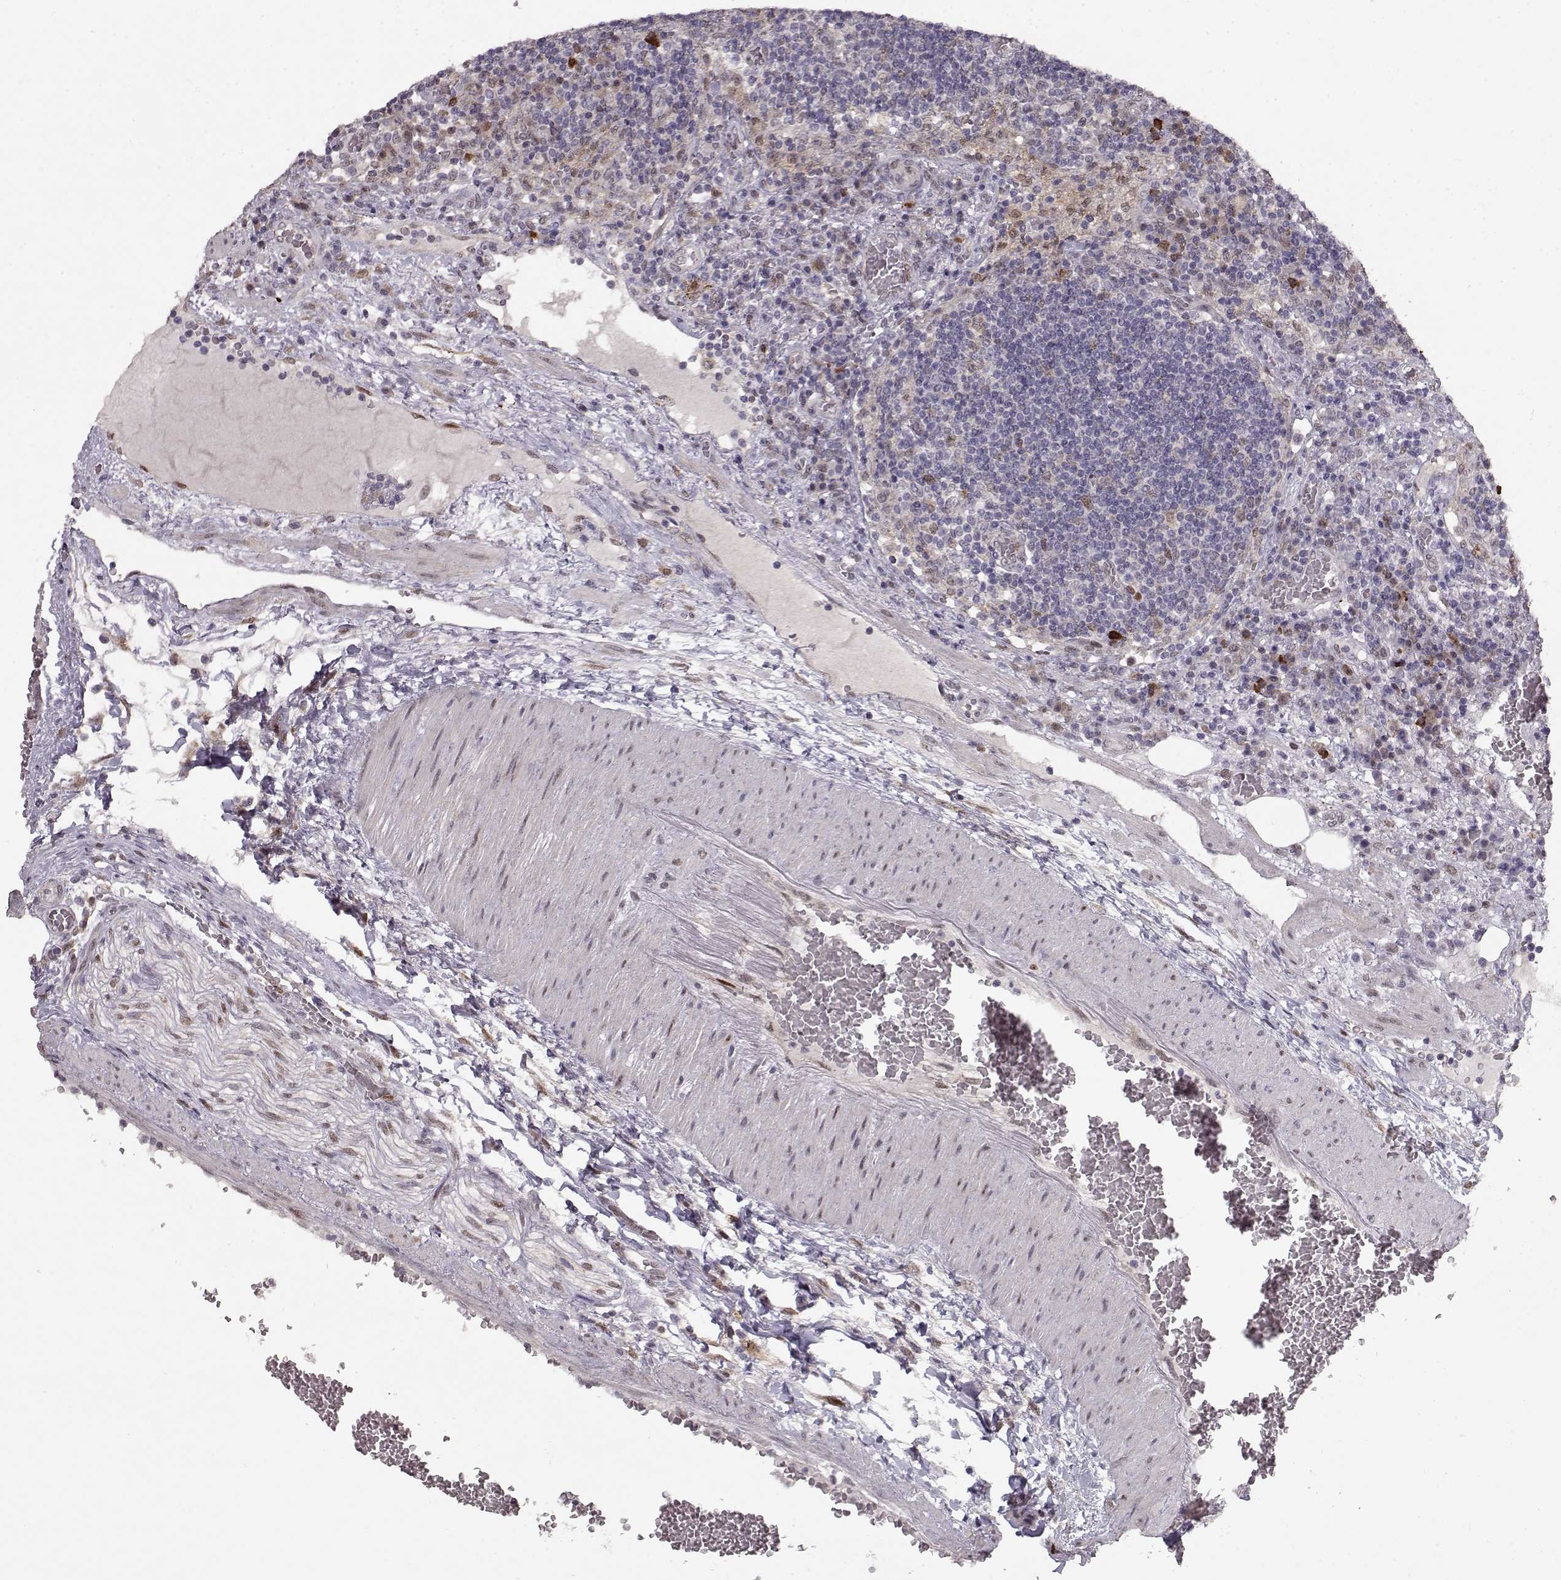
{"staining": {"intensity": "weak", "quantity": "<25%", "location": "nuclear"}, "tissue": "lymph node", "cell_type": "Germinal center cells", "image_type": "normal", "snomed": [{"axis": "morphology", "description": "Normal tissue, NOS"}, {"axis": "topography", "description": "Lymph node"}], "caption": "Immunohistochemical staining of unremarkable human lymph node demonstrates no significant positivity in germinal center cells. The staining is performed using DAB (3,3'-diaminobenzidine) brown chromogen with nuclei counter-stained in using hematoxylin.", "gene": "CDK4", "patient": {"sex": "male", "age": 63}}